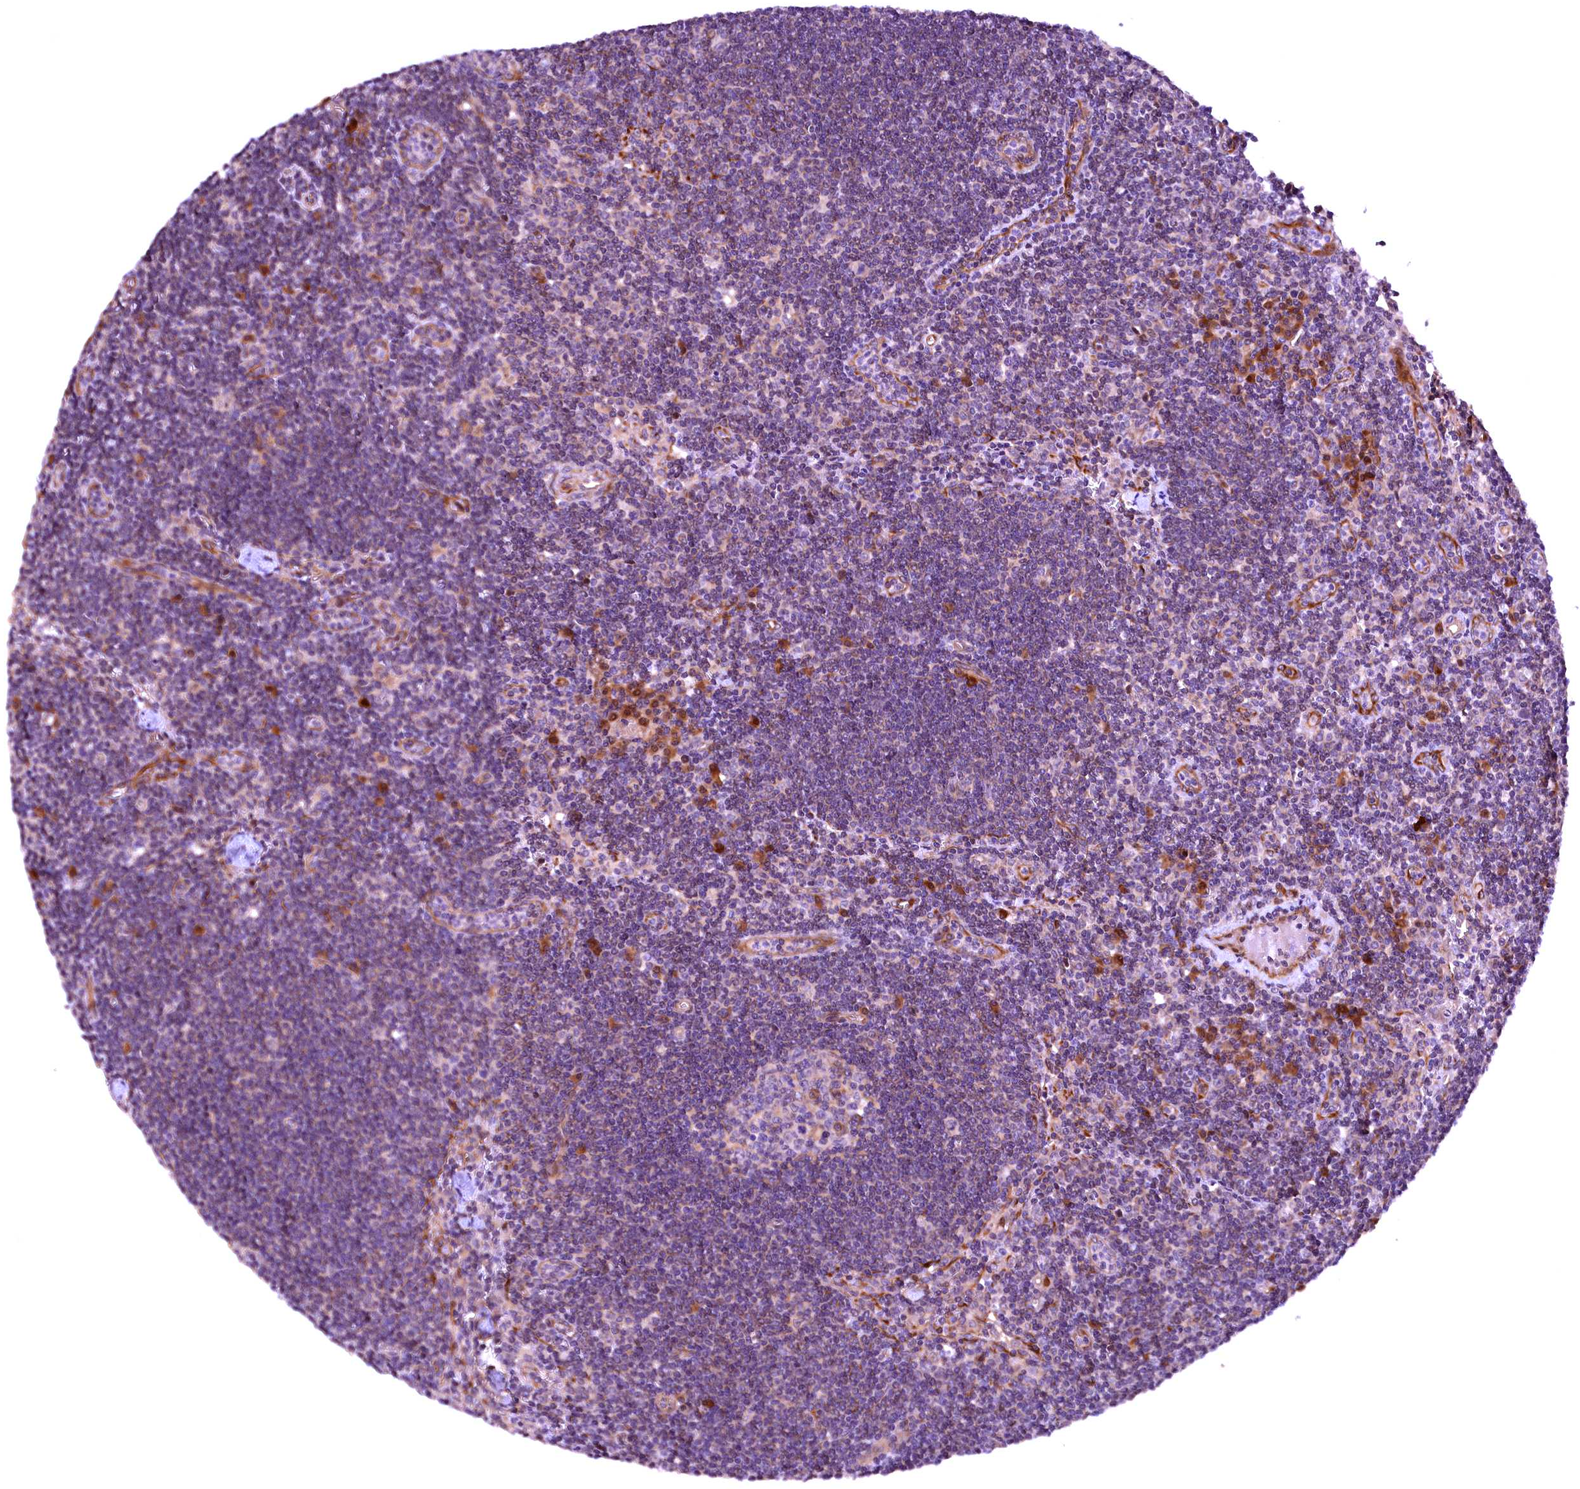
{"staining": {"intensity": "negative", "quantity": "none", "location": "none"}, "tissue": "lymph node", "cell_type": "Germinal center cells", "image_type": "normal", "snomed": [{"axis": "morphology", "description": "Normal tissue, NOS"}, {"axis": "topography", "description": "Lymph node"}], "caption": "Immunohistochemistry (IHC) micrograph of benign human lymph node stained for a protein (brown), which demonstrates no staining in germinal center cells.", "gene": "RPUSD2", "patient": {"sex": "female", "age": 32}}